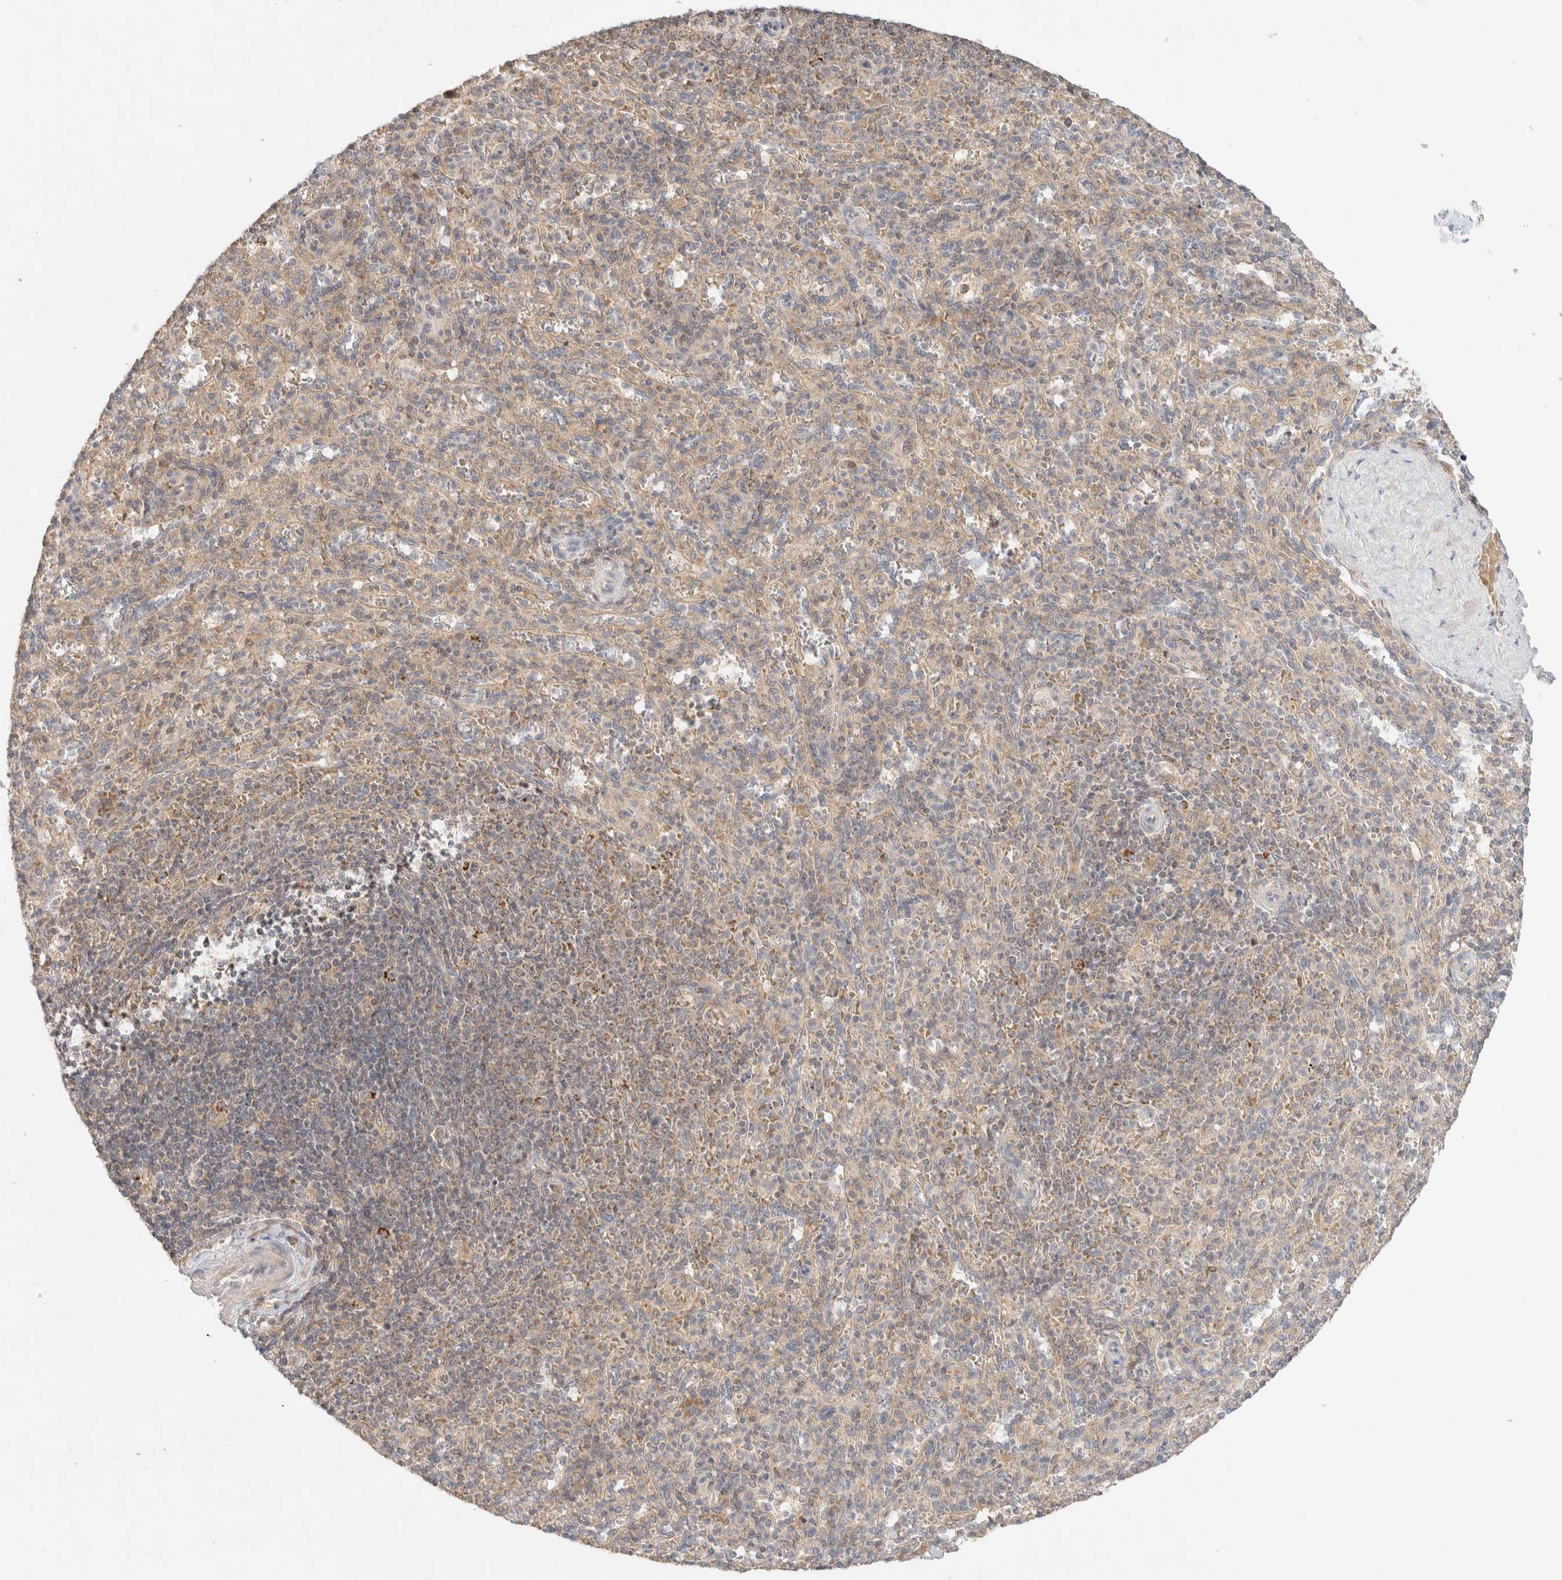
{"staining": {"intensity": "weak", "quantity": "25%-75%", "location": "cytoplasmic/membranous"}, "tissue": "spleen", "cell_type": "Cells in red pulp", "image_type": "normal", "snomed": [{"axis": "morphology", "description": "Normal tissue, NOS"}, {"axis": "topography", "description": "Spleen"}], "caption": "IHC micrograph of normal spleen: spleen stained using IHC demonstrates low levels of weak protein expression localized specifically in the cytoplasmic/membranous of cells in red pulp, appearing as a cytoplasmic/membranous brown color.", "gene": "MRM3", "patient": {"sex": "male", "age": 36}}